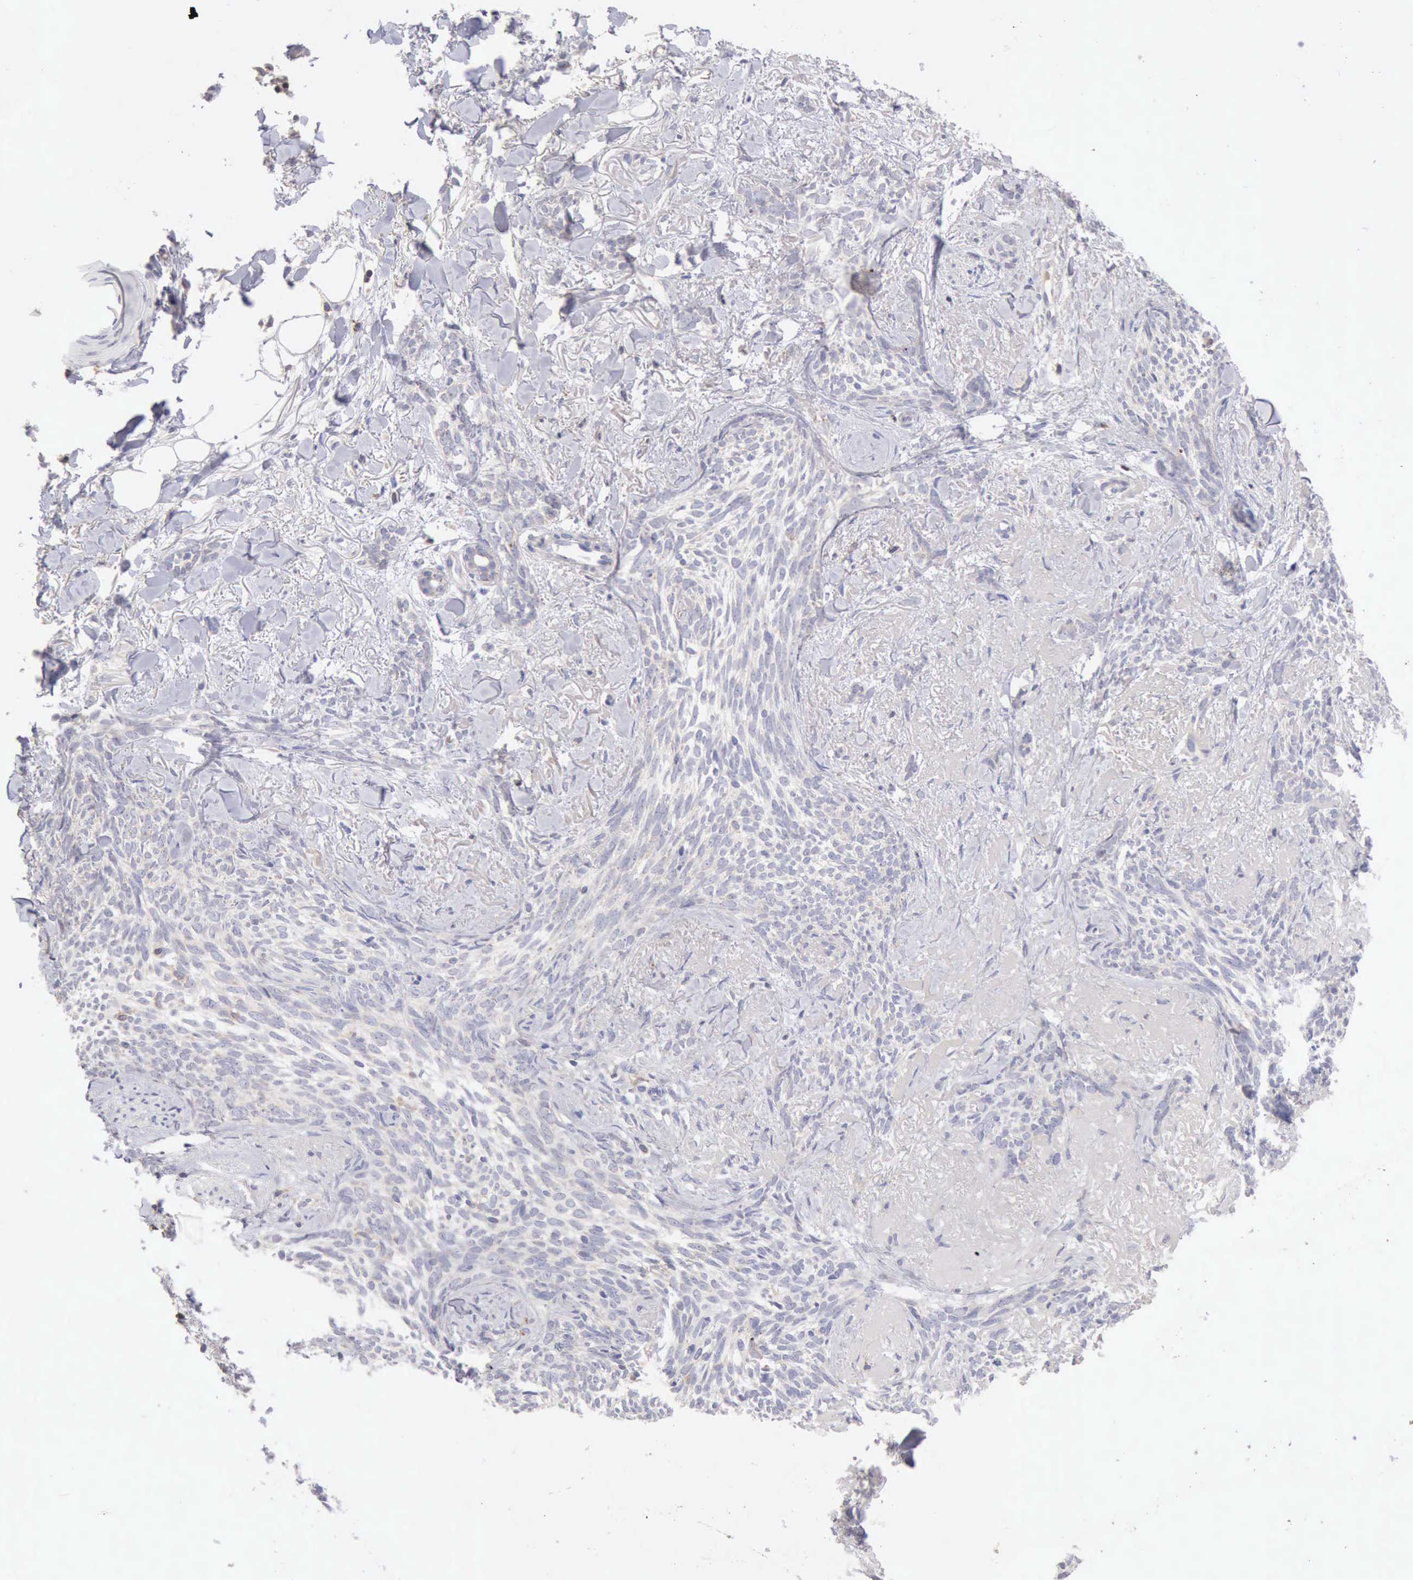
{"staining": {"intensity": "negative", "quantity": "none", "location": "none"}, "tissue": "skin cancer", "cell_type": "Tumor cells", "image_type": "cancer", "snomed": [{"axis": "morphology", "description": "Basal cell carcinoma"}, {"axis": "topography", "description": "Skin"}], "caption": "Histopathology image shows no protein staining in tumor cells of skin cancer (basal cell carcinoma) tissue.", "gene": "SASH3", "patient": {"sex": "female", "age": 81}}